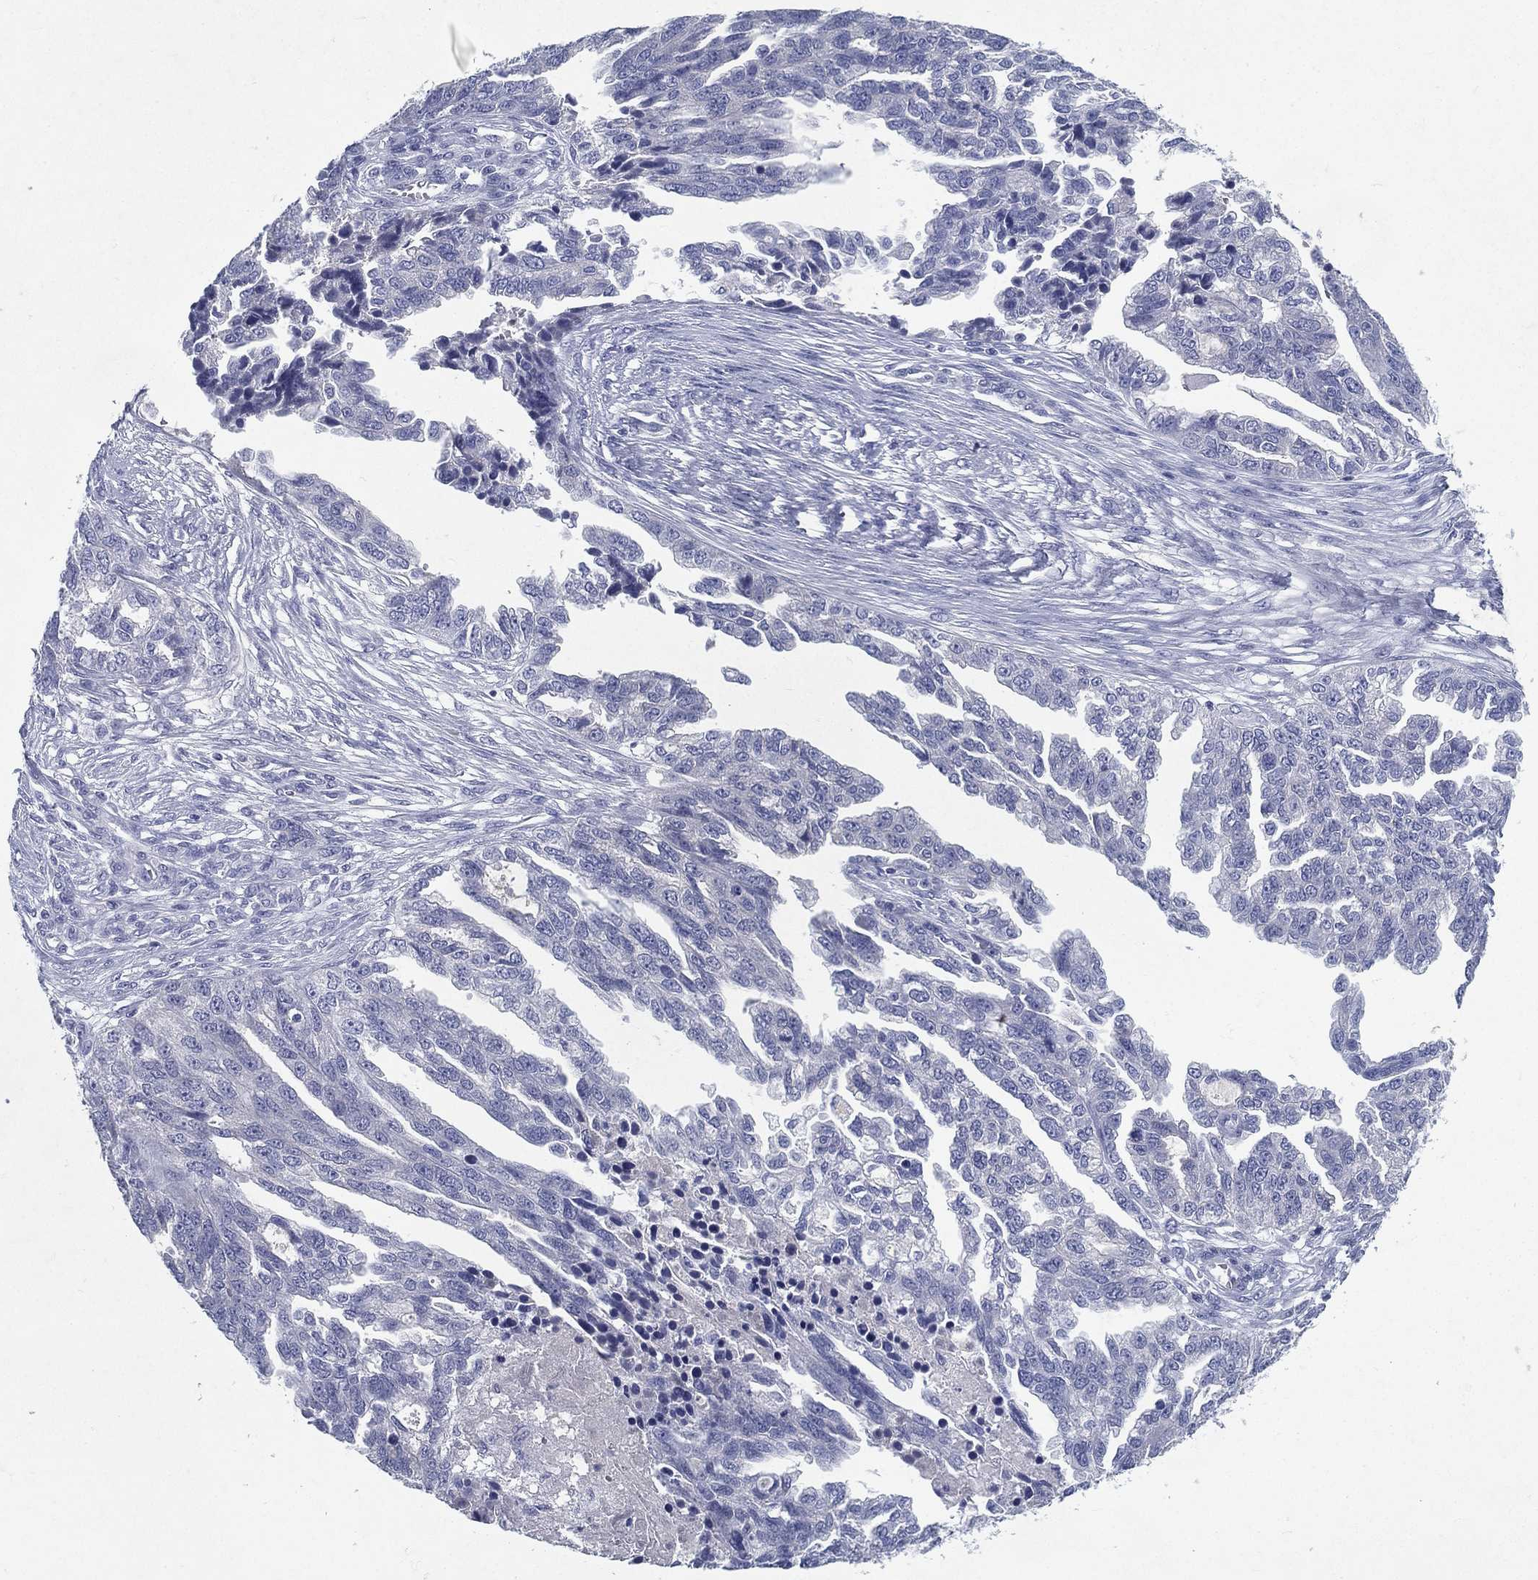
{"staining": {"intensity": "negative", "quantity": "none", "location": "none"}, "tissue": "ovarian cancer", "cell_type": "Tumor cells", "image_type": "cancer", "snomed": [{"axis": "morphology", "description": "Cystadenocarcinoma, serous, NOS"}, {"axis": "topography", "description": "Ovary"}], "caption": "The micrograph reveals no significant staining in tumor cells of ovarian cancer.", "gene": "RGS13", "patient": {"sex": "female", "age": 51}}